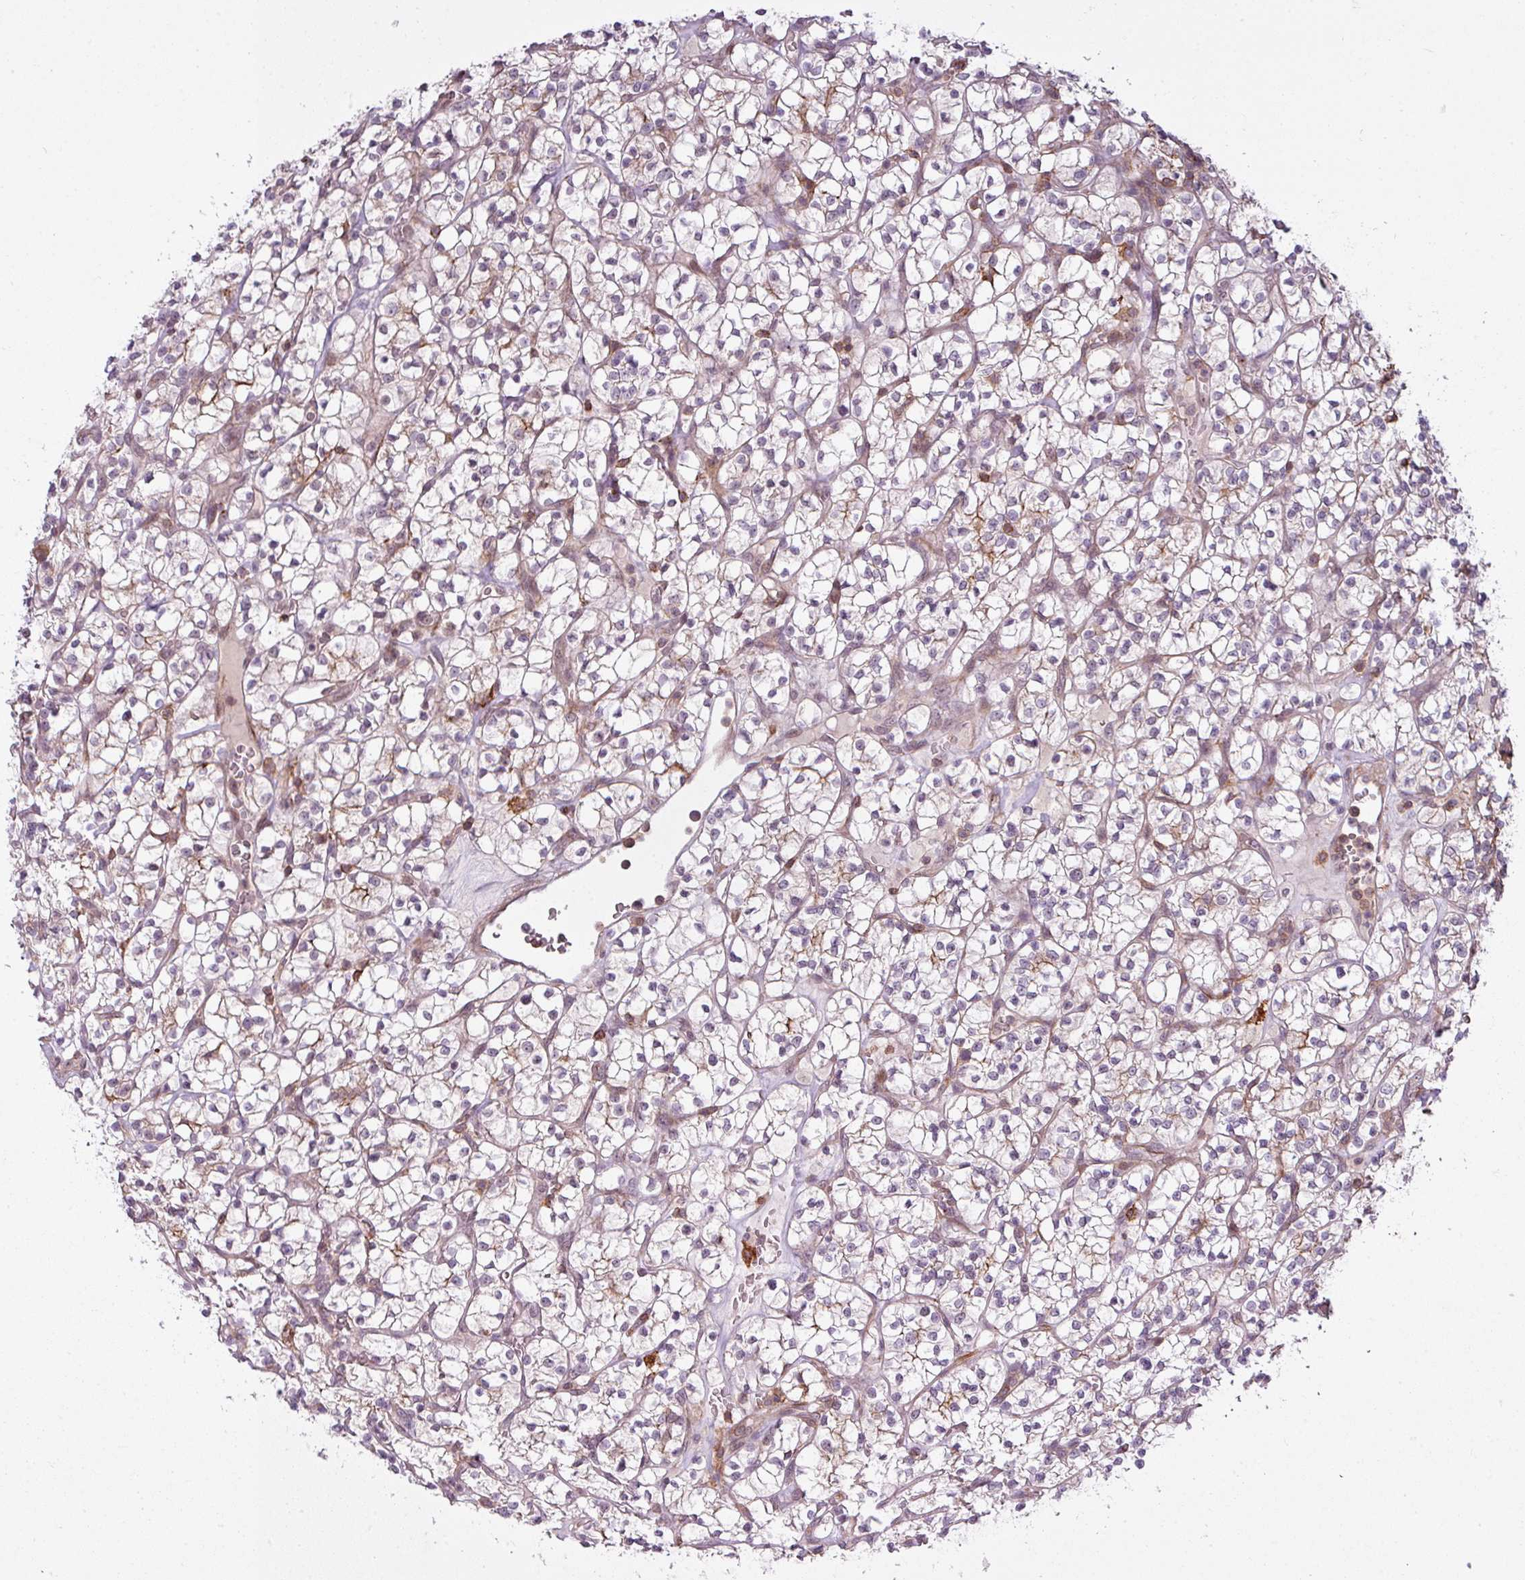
{"staining": {"intensity": "negative", "quantity": "none", "location": "none"}, "tissue": "renal cancer", "cell_type": "Tumor cells", "image_type": "cancer", "snomed": [{"axis": "morphology", "description": "Adenocarcinoma, NOS"}, {"axis": "topography", "description": "Kidney"}], "caption": "Immunohistochemistry (IHC) micrograph of neoplastic tissue: human adenocarcinoma (renal) stained with DAB (3,3'-diaminobenzidine) reveals no significant protein expression in tumor cells.", "gene": "ZC2HC1C", "patient": {"sex": "female", "age": 64}}